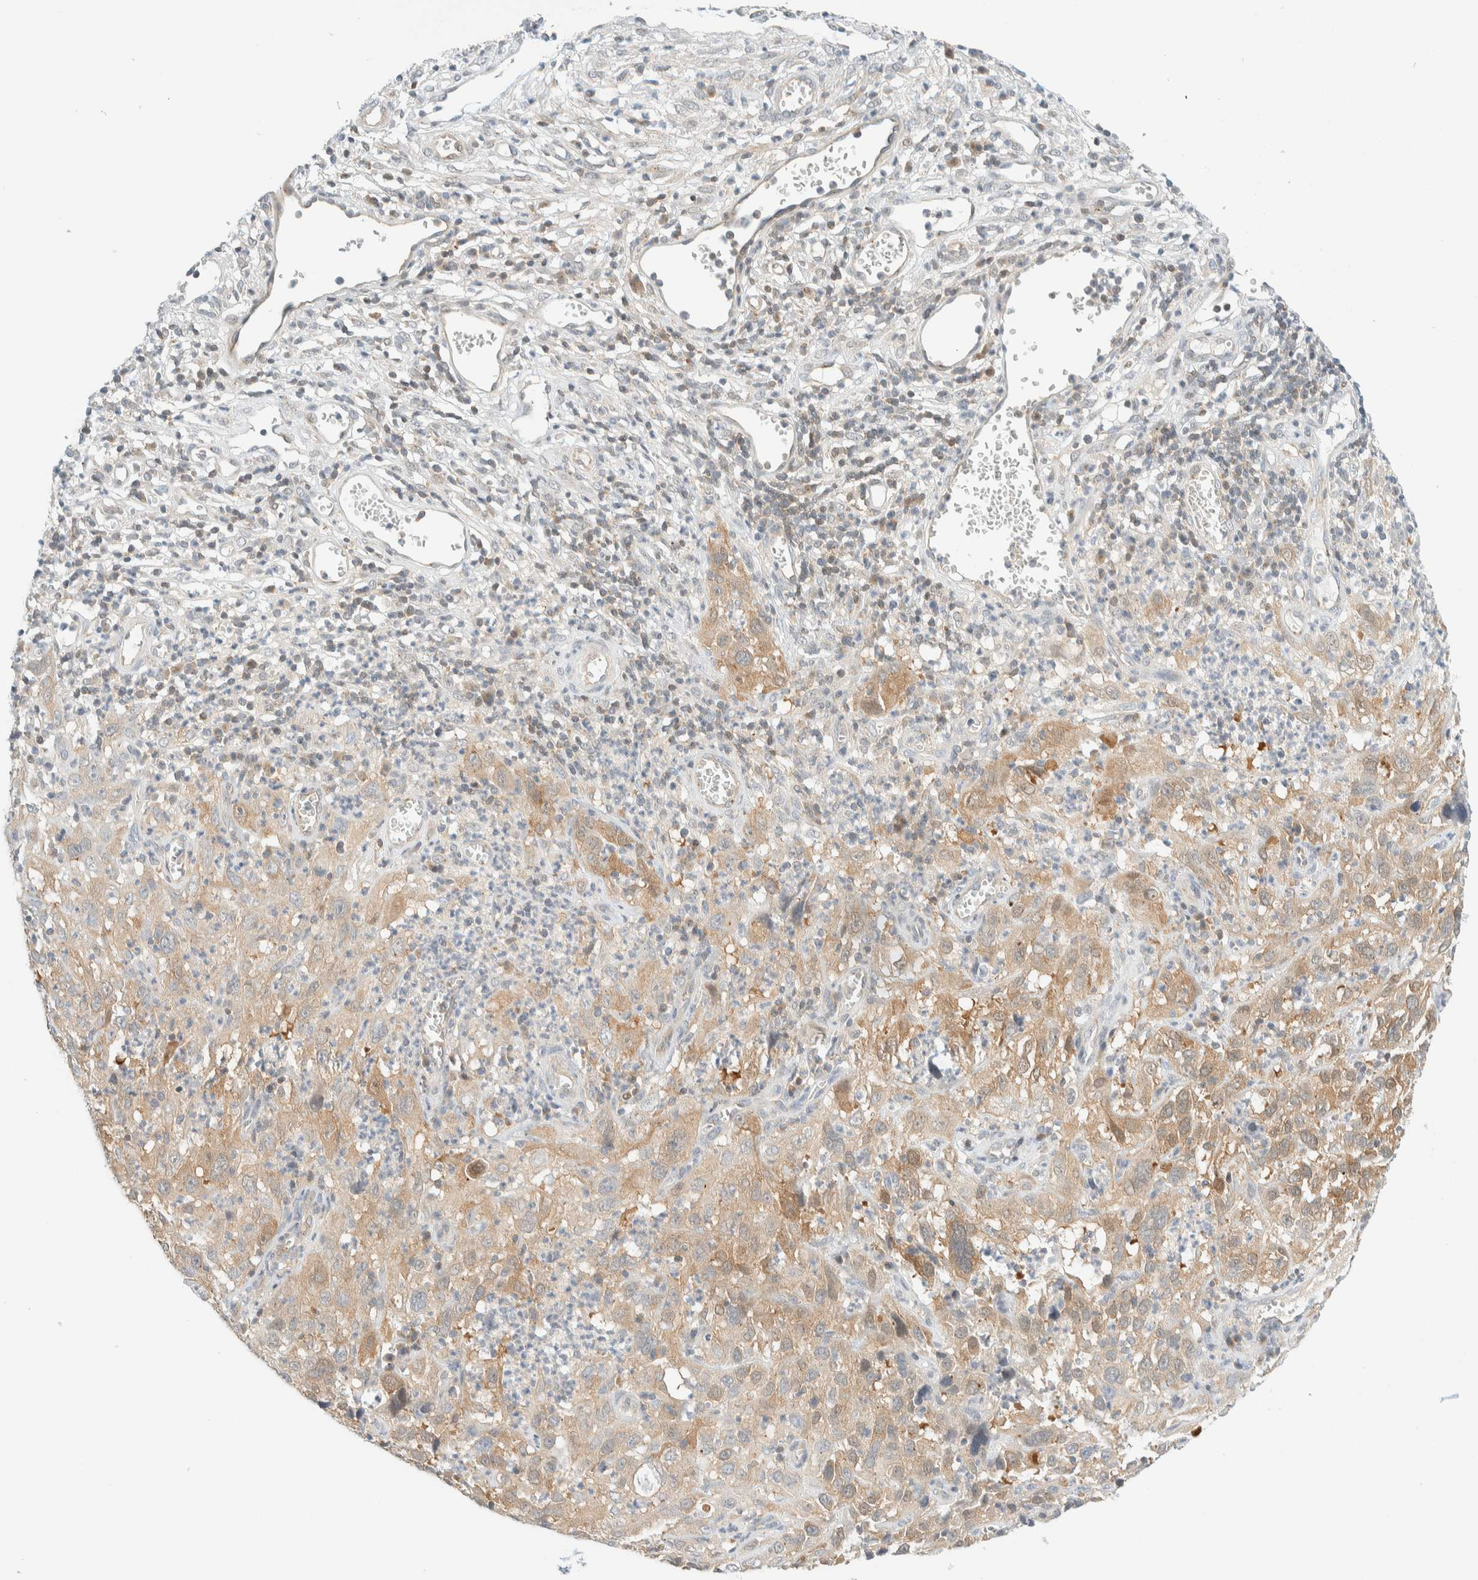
{"staining": {"intensity": "weak", "quantity": ">75%", "location": "cytoplasmic/membranous"}, "tissue": "cervical cancer", "cell_type": "Tumor cells", "image_type": "cancer", "snomed": [{"axis": "morphology", "description": "Squamous cell carcinoma, NOS"}, {"axis": "topography", "description": "Cervix"}], "caption": "Immunohistochemical staining of squamous cell carcinoma (cervical) demonstrates low levels of weak cytoplasmic/membranous protein expression in about >75% of tumor cells.", "gene": "PCYT2", "patient": {"sex": "female", "age": 32}}